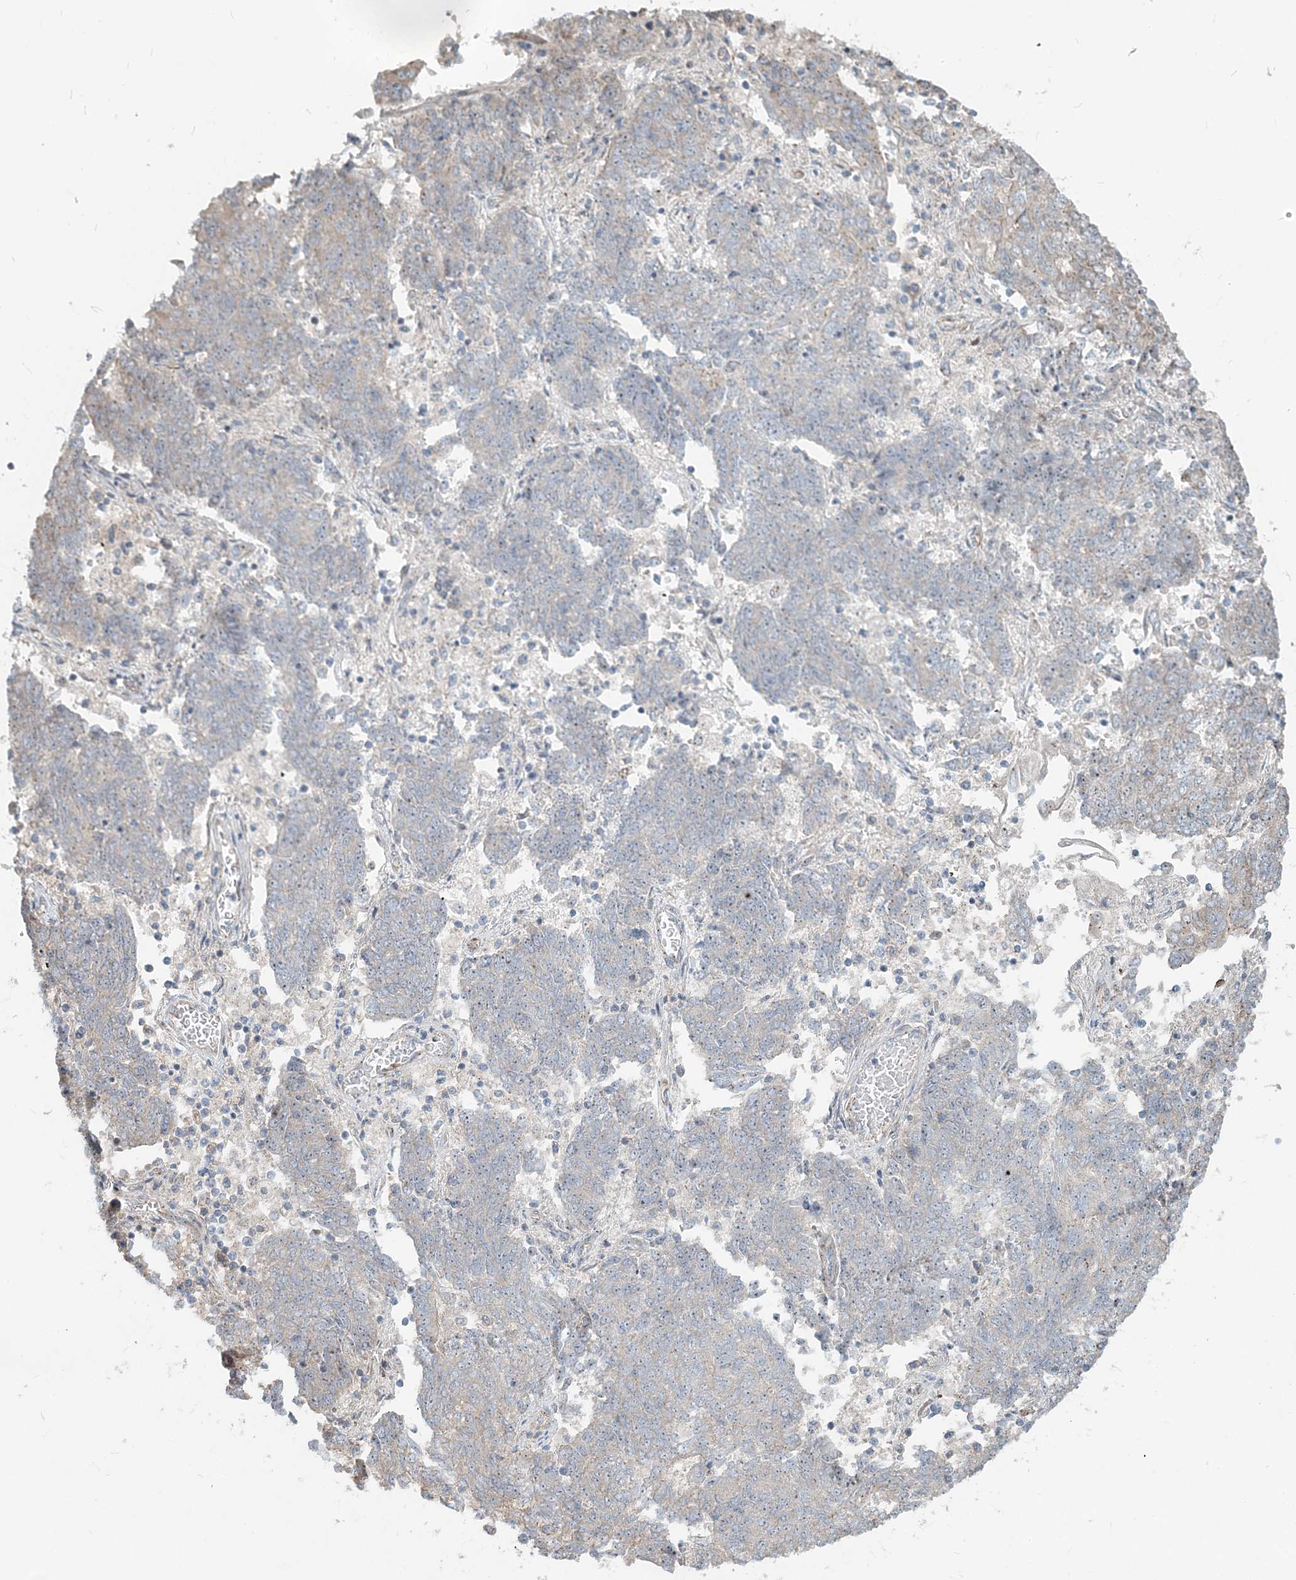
{"staining": {"intensity": "negative", "quantity": "none", "location": "none"}, "tissue": "endometrial cancer", "cell_type": "Tumor cells", "image_type": "cancer", "snomed": [{"axis": "morphology", "description": "Adenocarcinoma, NOS"}, {"axis": "topography", "description": "Endometrium"}], "caption": "Immunohistochemistry (IHC) of endometrial cancer (adenocarcinoma) displays no positivity in tumor cells.", "gene": "CXXC5", "patient": {"sex": "female", "age": 80}}